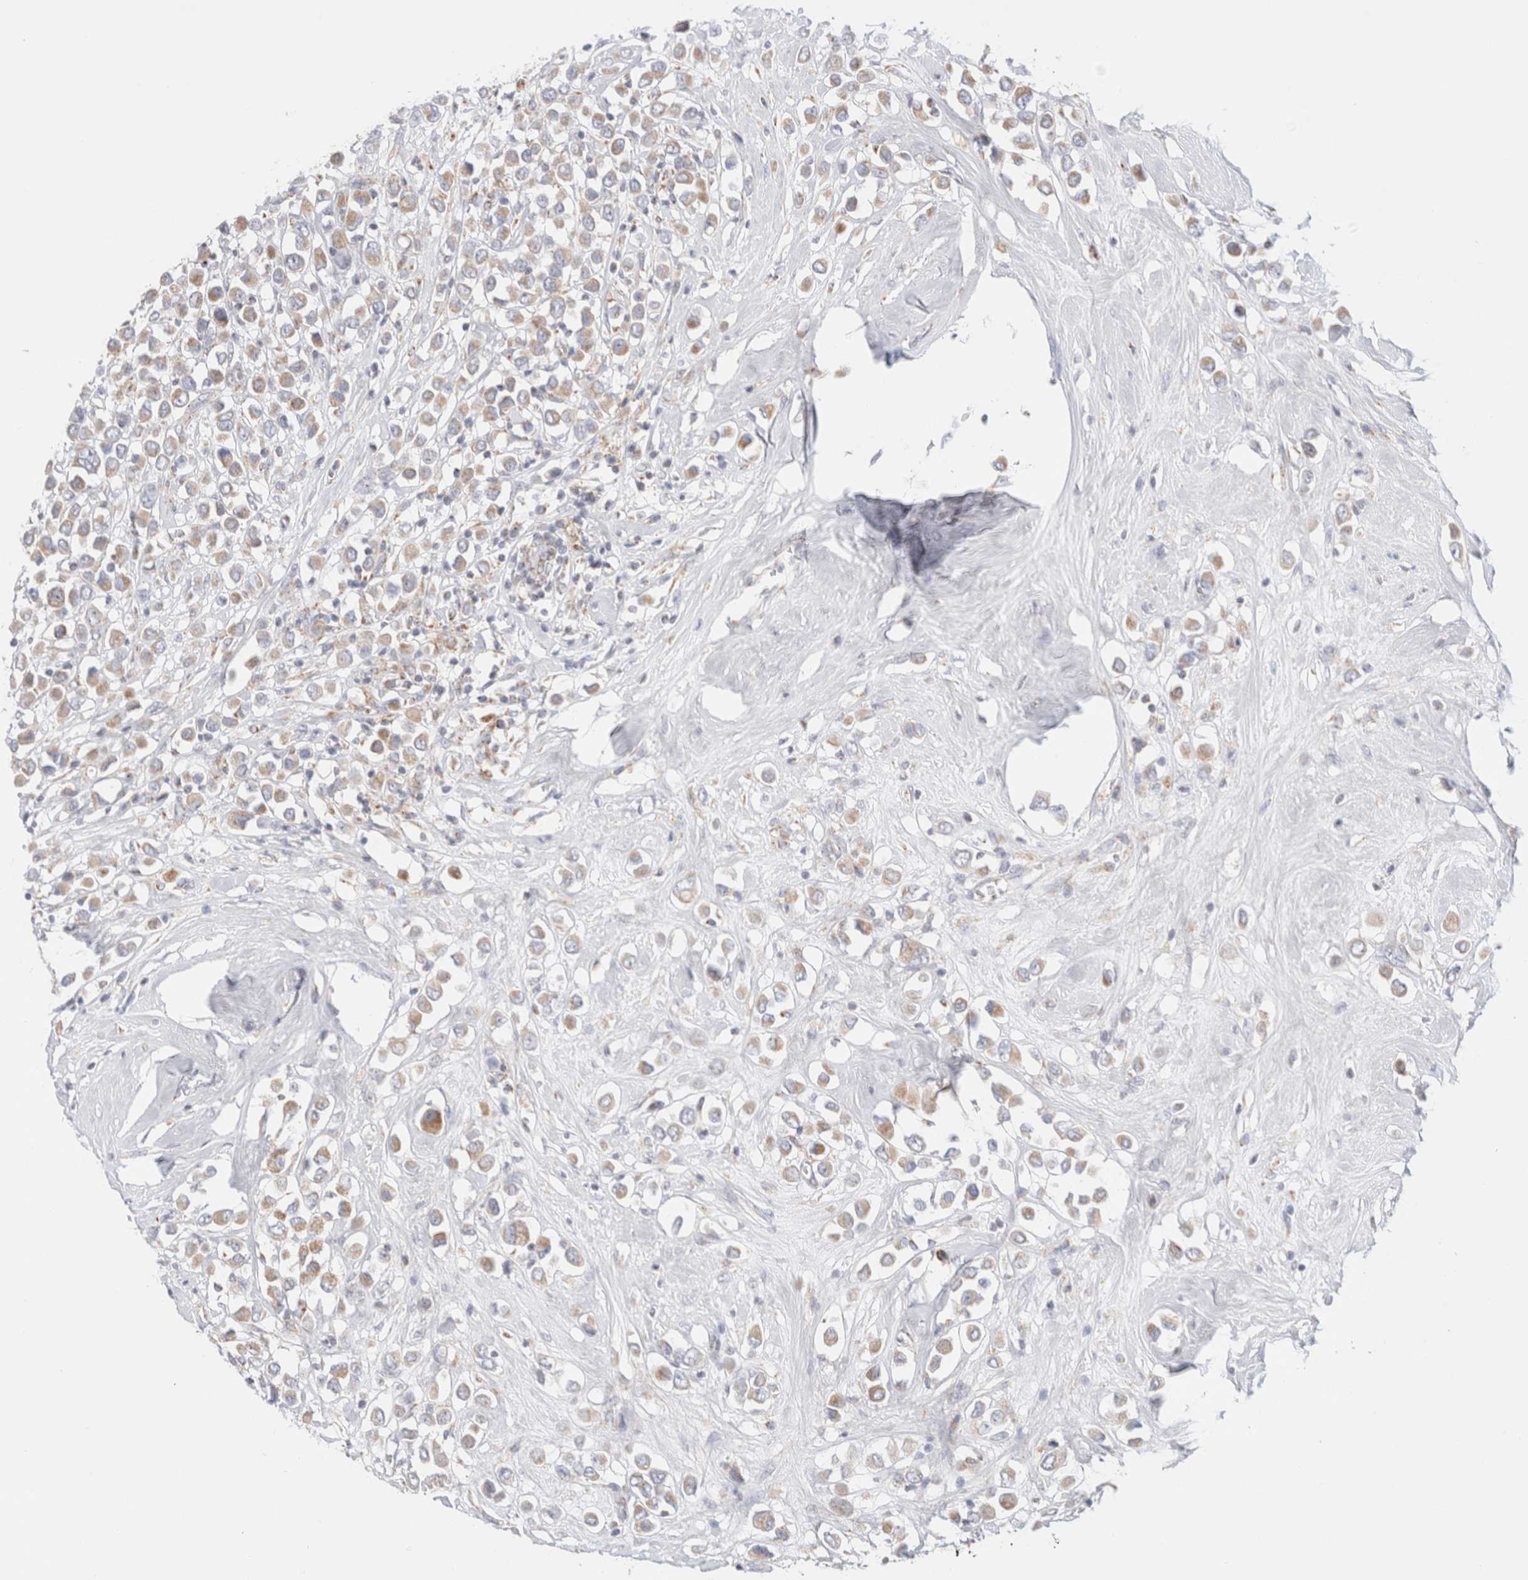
{"staining": {"intensity": "weak", "quantity": ">75%", "location": "cytoplasmic/membranous"}, "tissue": "breast cancer", "cell_type": "Tumor cells", "image_type": "cancer", "snomed": [{"axis": "morphology", "description": "Duct carcinoma"}, {"axis": "topography", "description": "Breast"}], "caption": "Immunohistochemical staining of breast cancer (intraductal carcinoma) displays low levels of weak cytoplasmic/membranous protein expression in approximately >75% of tumor cells. (DAB (3,3'-diaminobenzidine) IHC with brightfield microscopy, high magnification).", "gene": "ATP6V1C1", "patient": {"sex": "female", "age": 61}}